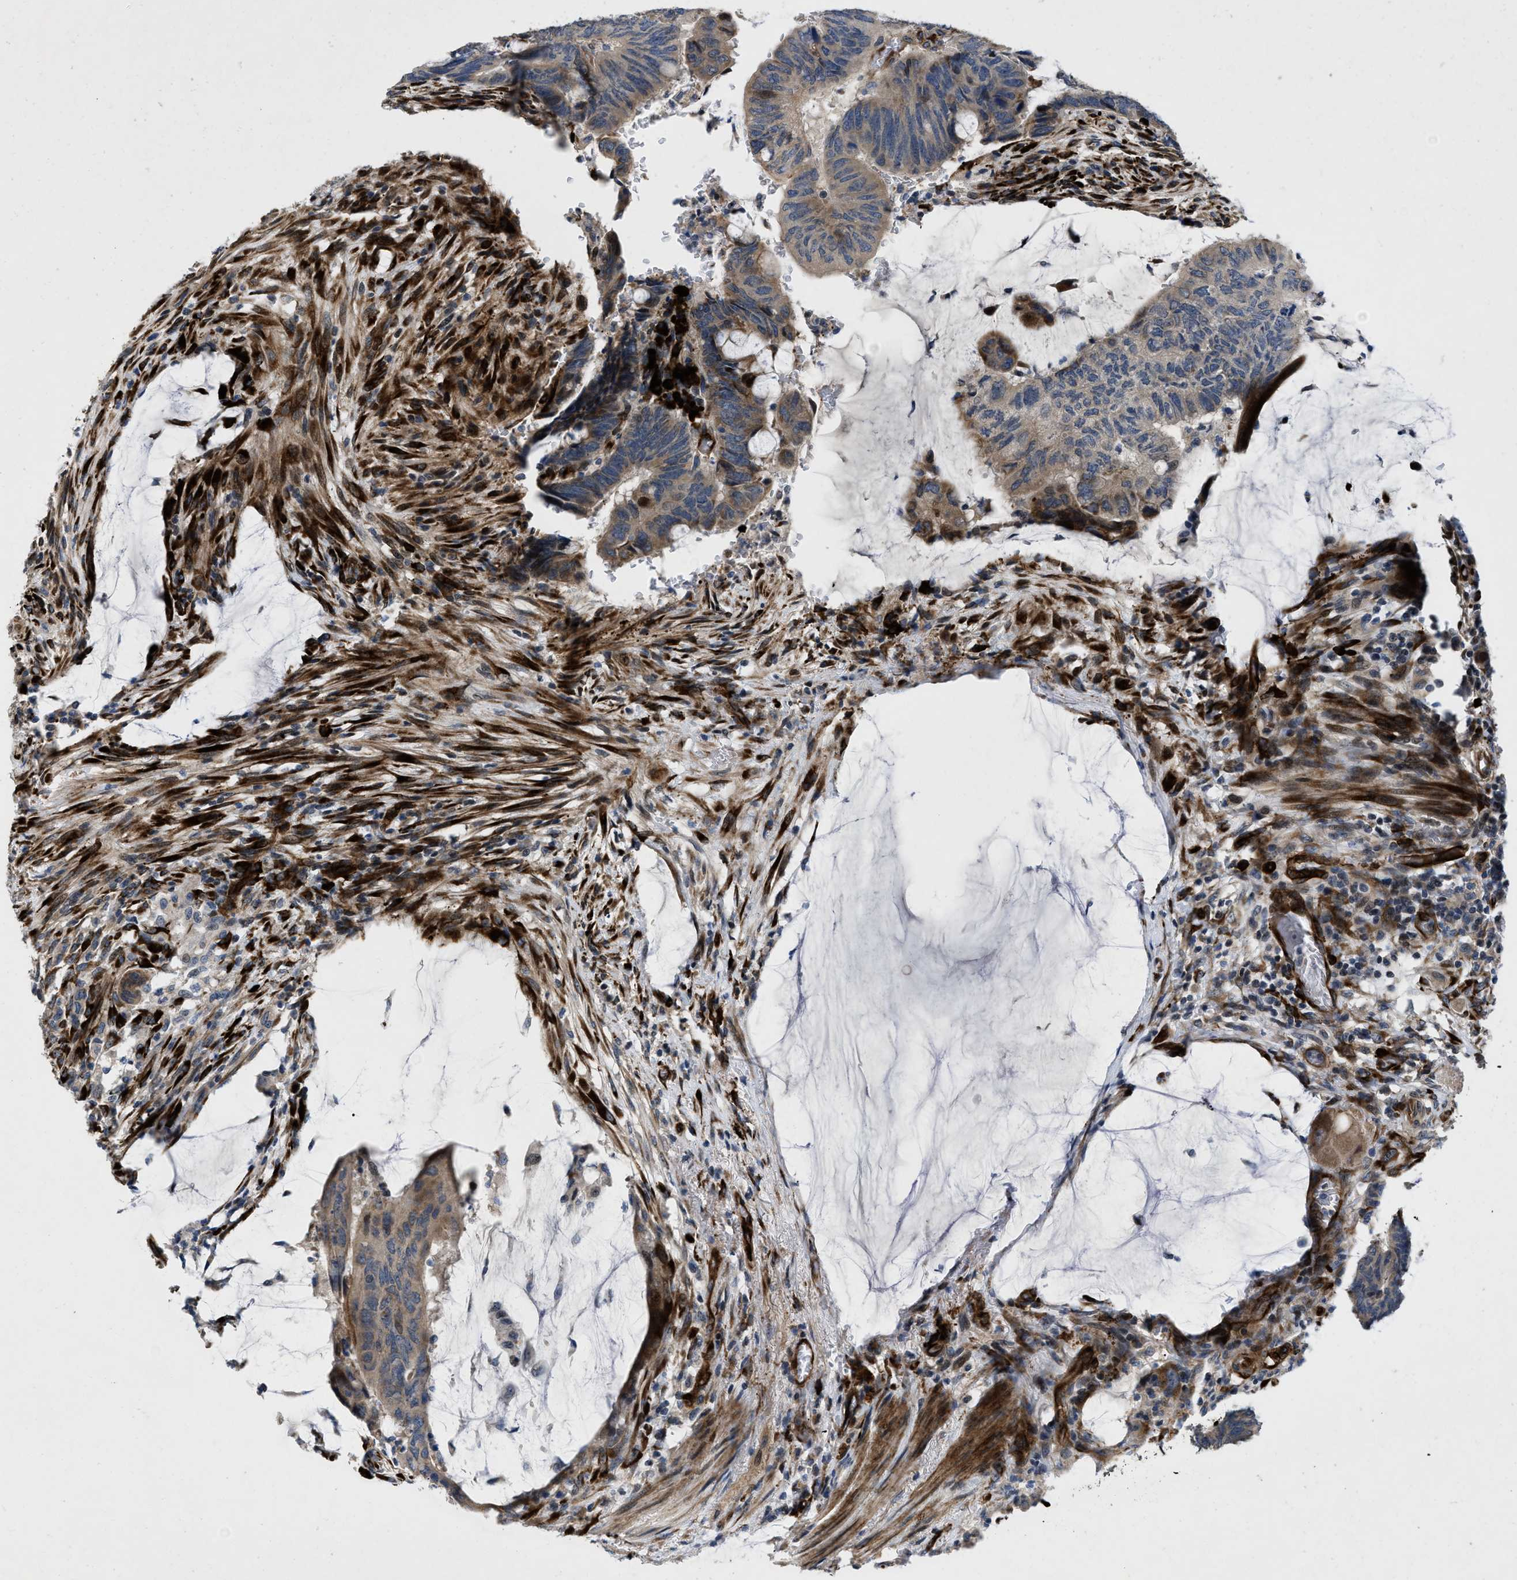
{"staining": {"intensity": "weak", "quantity": ">75%", "location": "cytoplasmic/membranous,nuclear"}, "tissue": "colorectal cancer", "cell_type": "Tumor cells", "image_type": "cancer", "snomed": [{"axis": "morphology", "description": "Normal tissue, NOS"}, {"axis": "morphology", "description": "Adenocarcinoma, NOS"}, {"axis": "topography", "description": "Rectum"}], "caption": "Immunohistochemistry (DAB) staining of human colorectal cancer (adenocarcinoma) displays weak cytoplasmic/membranous and nuclear protein staining in about >75% of tumor cells. (IHC, brightfield microscopy, high magnification).", "gene": "HSPA12B", "patient": {"sex": "male", "age": 92}}